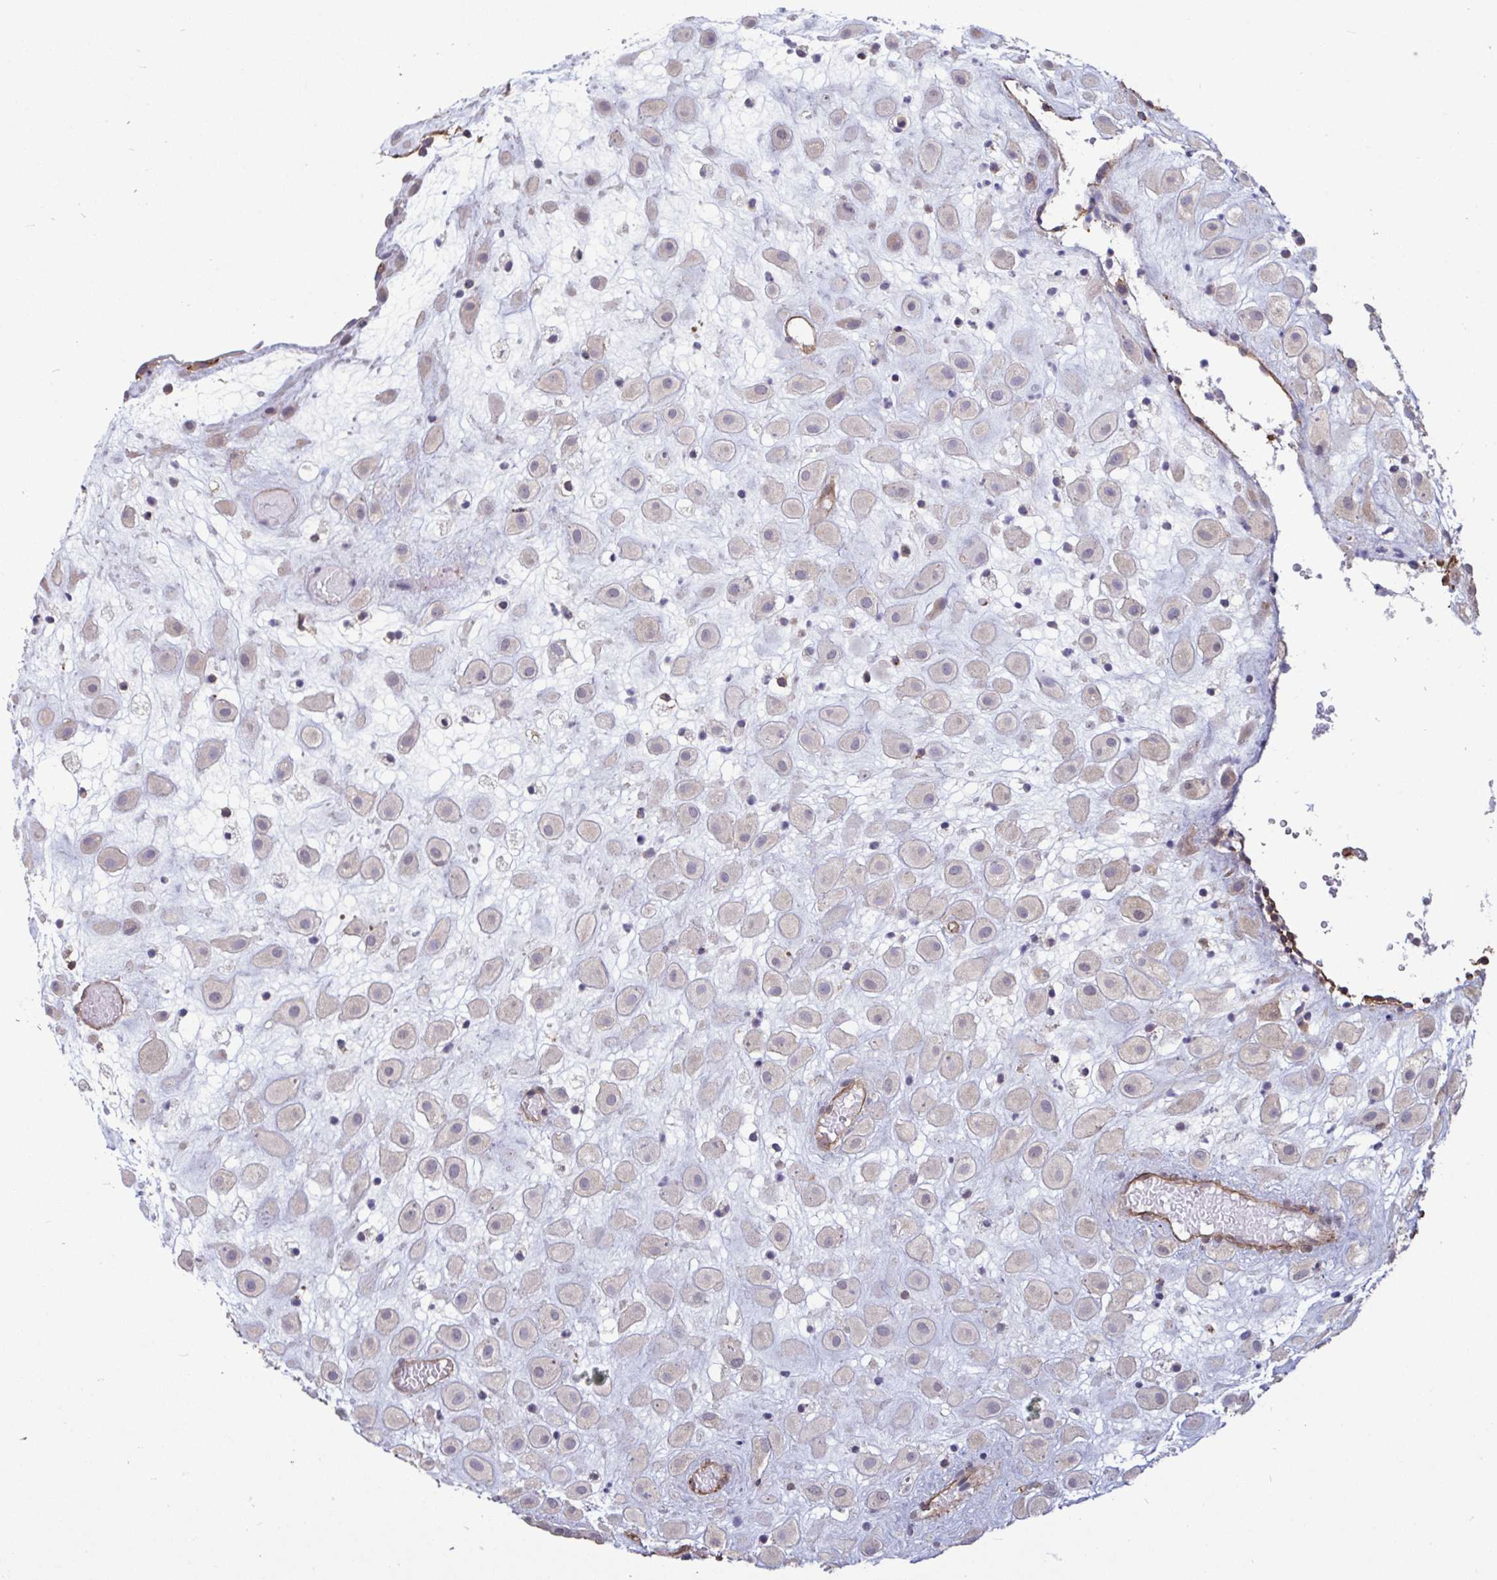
{"staining": {"intensity": "negative", "quantity": "none", "location": "none"}, "tissue": "placenta", "cell_type": "Decidual cells", "image_type": "normal", "snomed": [{"axis": "morphology", "description": "Normal tissue, NOS"}, {"axis": "topography", "description": "Placenta"}], "caption": "Histopathology image shows no significant protein staining in decidual cells of unremarkable placenta. Brightfield microscopy of immunohistochemistry stained with DAB (brown) and hematoxylin (blue), captured at high magnification.", "gene": "ISCU", "patient": {"sex": "female", "age": 24}}